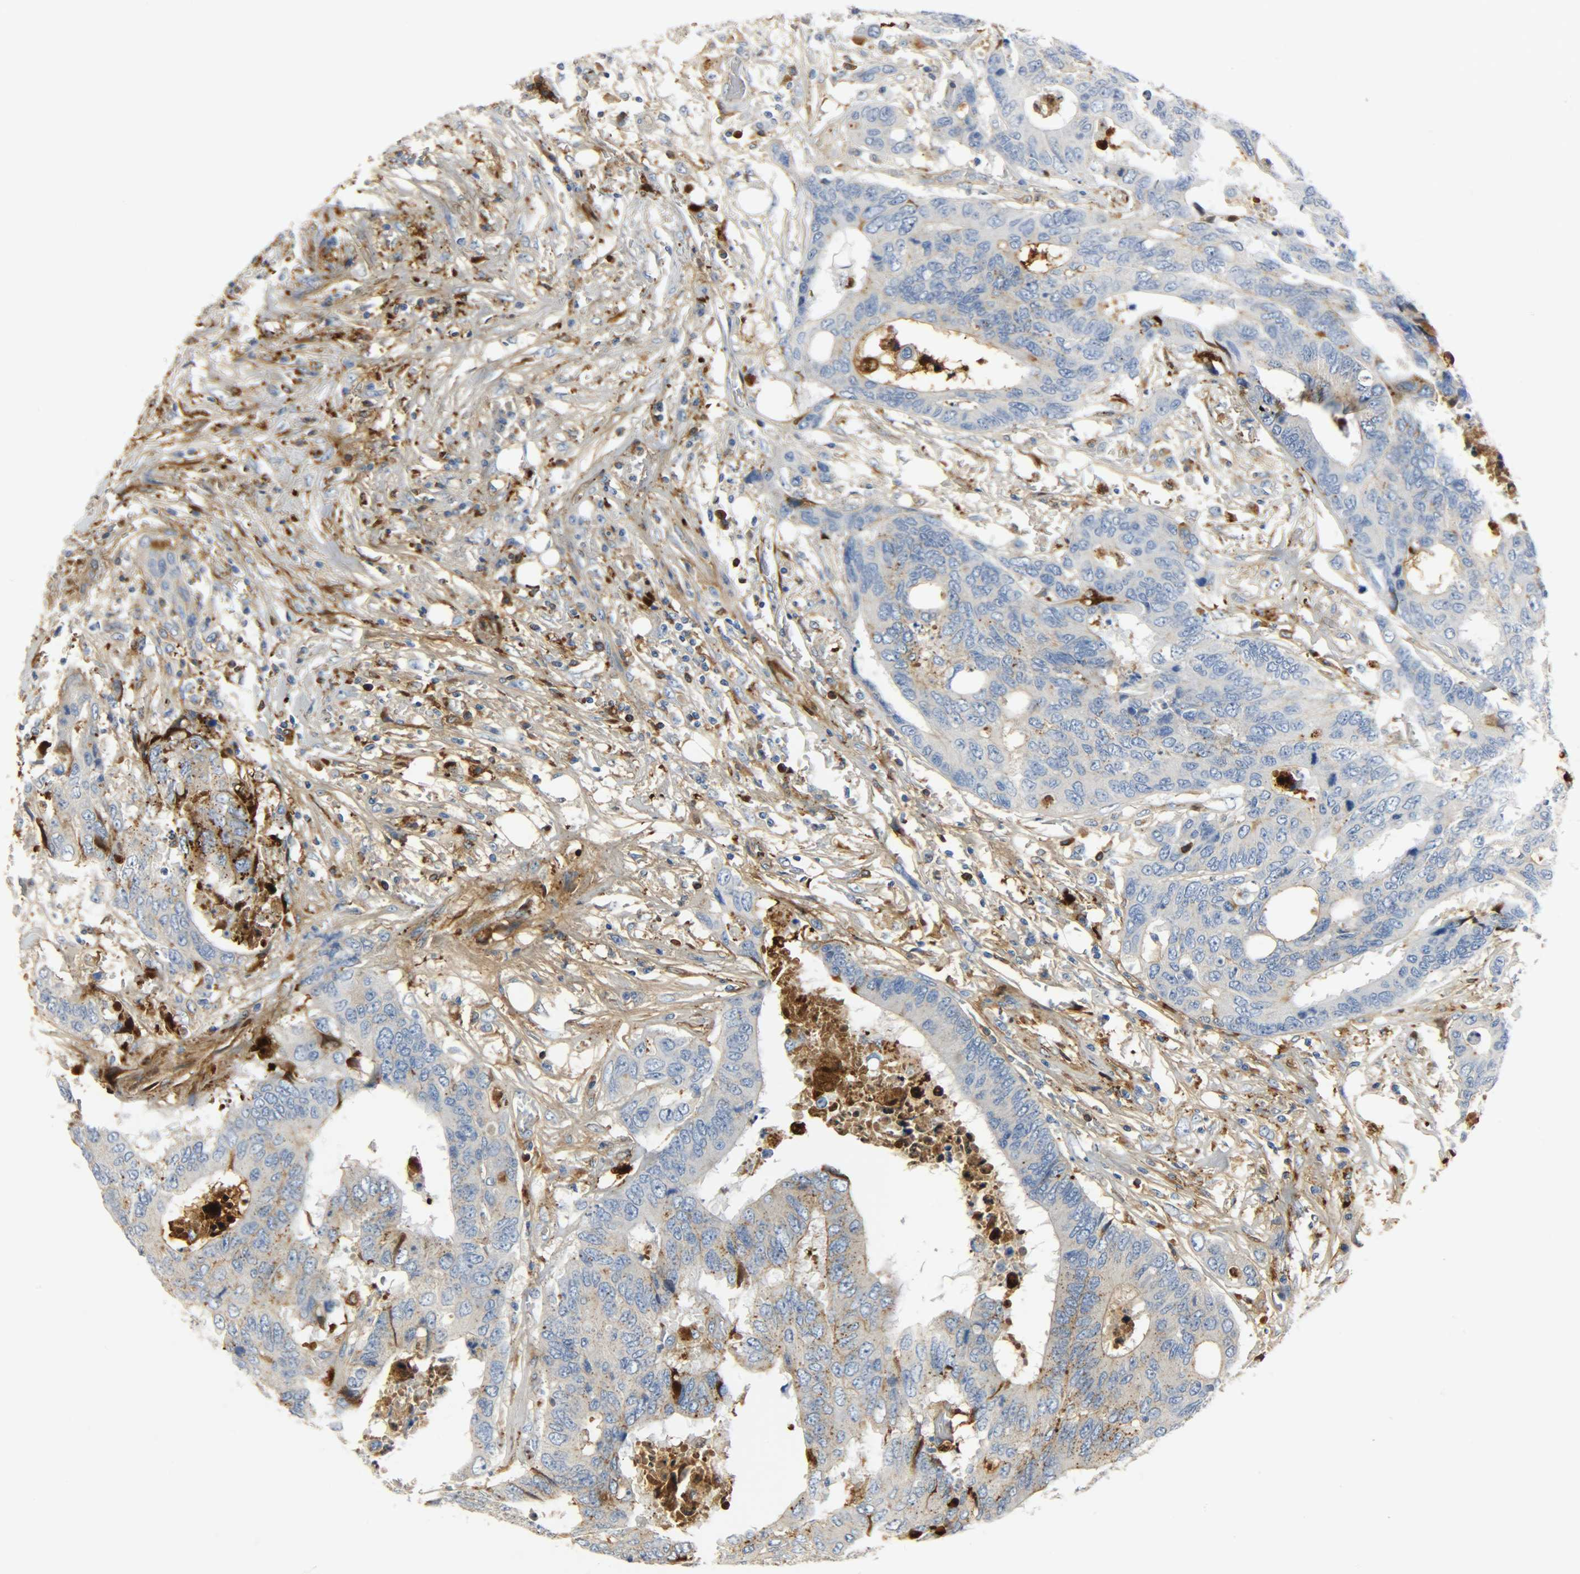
{"staining": {"intensity": "weak", "quantity": "25%-75%", "location": "cytoplasmic/membranous"}, "tissue": "colorectal cancer", "cell_type": "Tumor cells", "image_type": "cancer", "snomed": [{"axis": "morphology", "description": "Adenocarcinoma, NOS"}, {"axis": "topography", "description": "Rectum"}], "caption": "Colorectal cancer stained with a protein marker shows weak staining in tumor cells.", "gene": "CRP", "patient": {"sex": "male", "age": 55}}